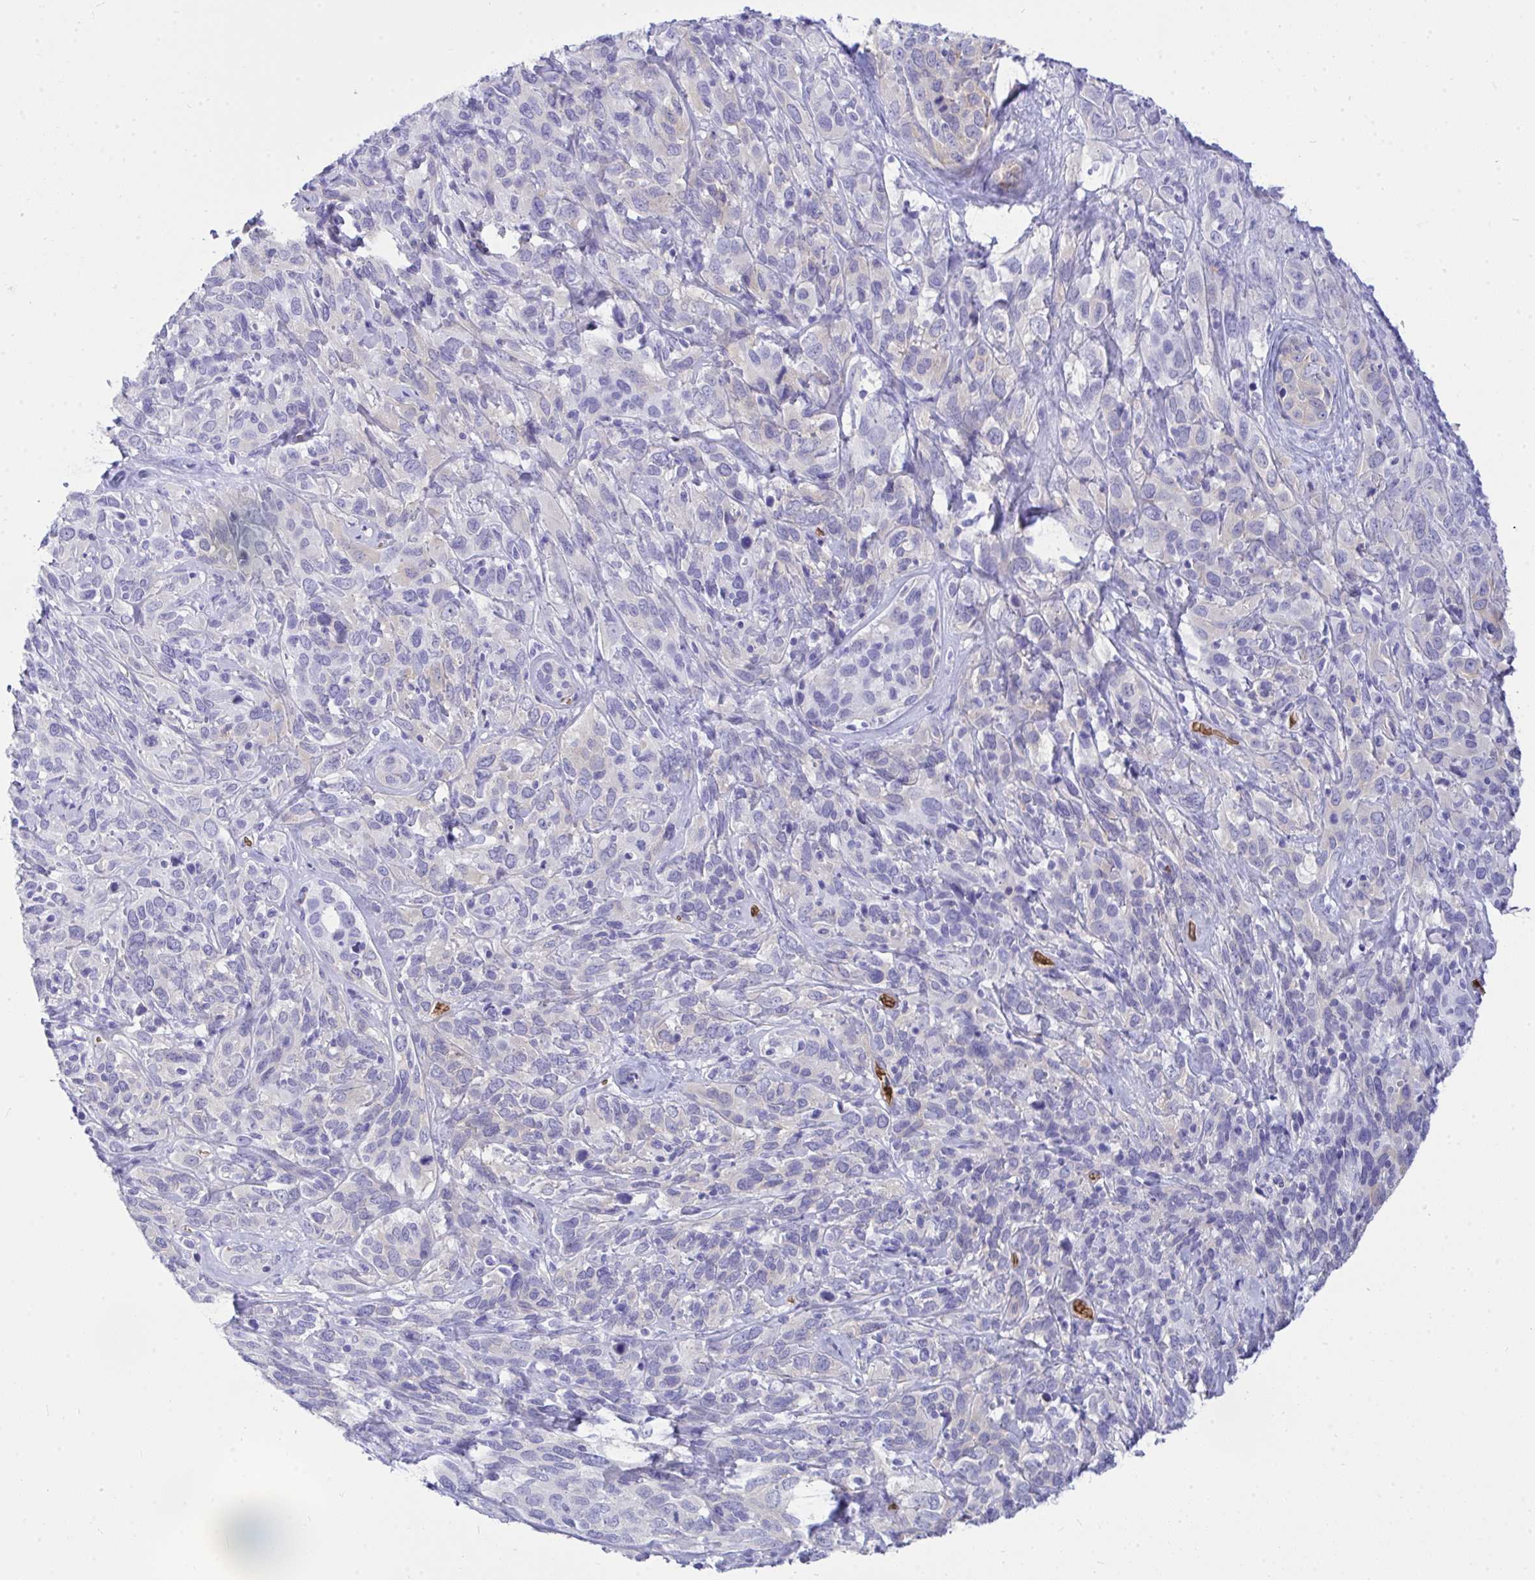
{"staining": {"intensity": "negative", "quantity": "none", "location": "none"}, "tissue": "cervical cancer", "cell_type": "Tumor cells", "image_type": "cancer", "snomed": [{"axis": "morphology", "description": "Normal tissue, NOS"}, {"axis": "morphology", "description": "Squamous cell carcinoma, NOS"}, {"axis": "topography", "description": "Cervix"}], "caption": "An IHC histopathology image of cervical squamous cell carcinoma is shown. There is no staining in tumor cells of cervical squamous cell carcinoma.", "gene": "ANK1", "patient": {"sex": "female", "age": 51}}